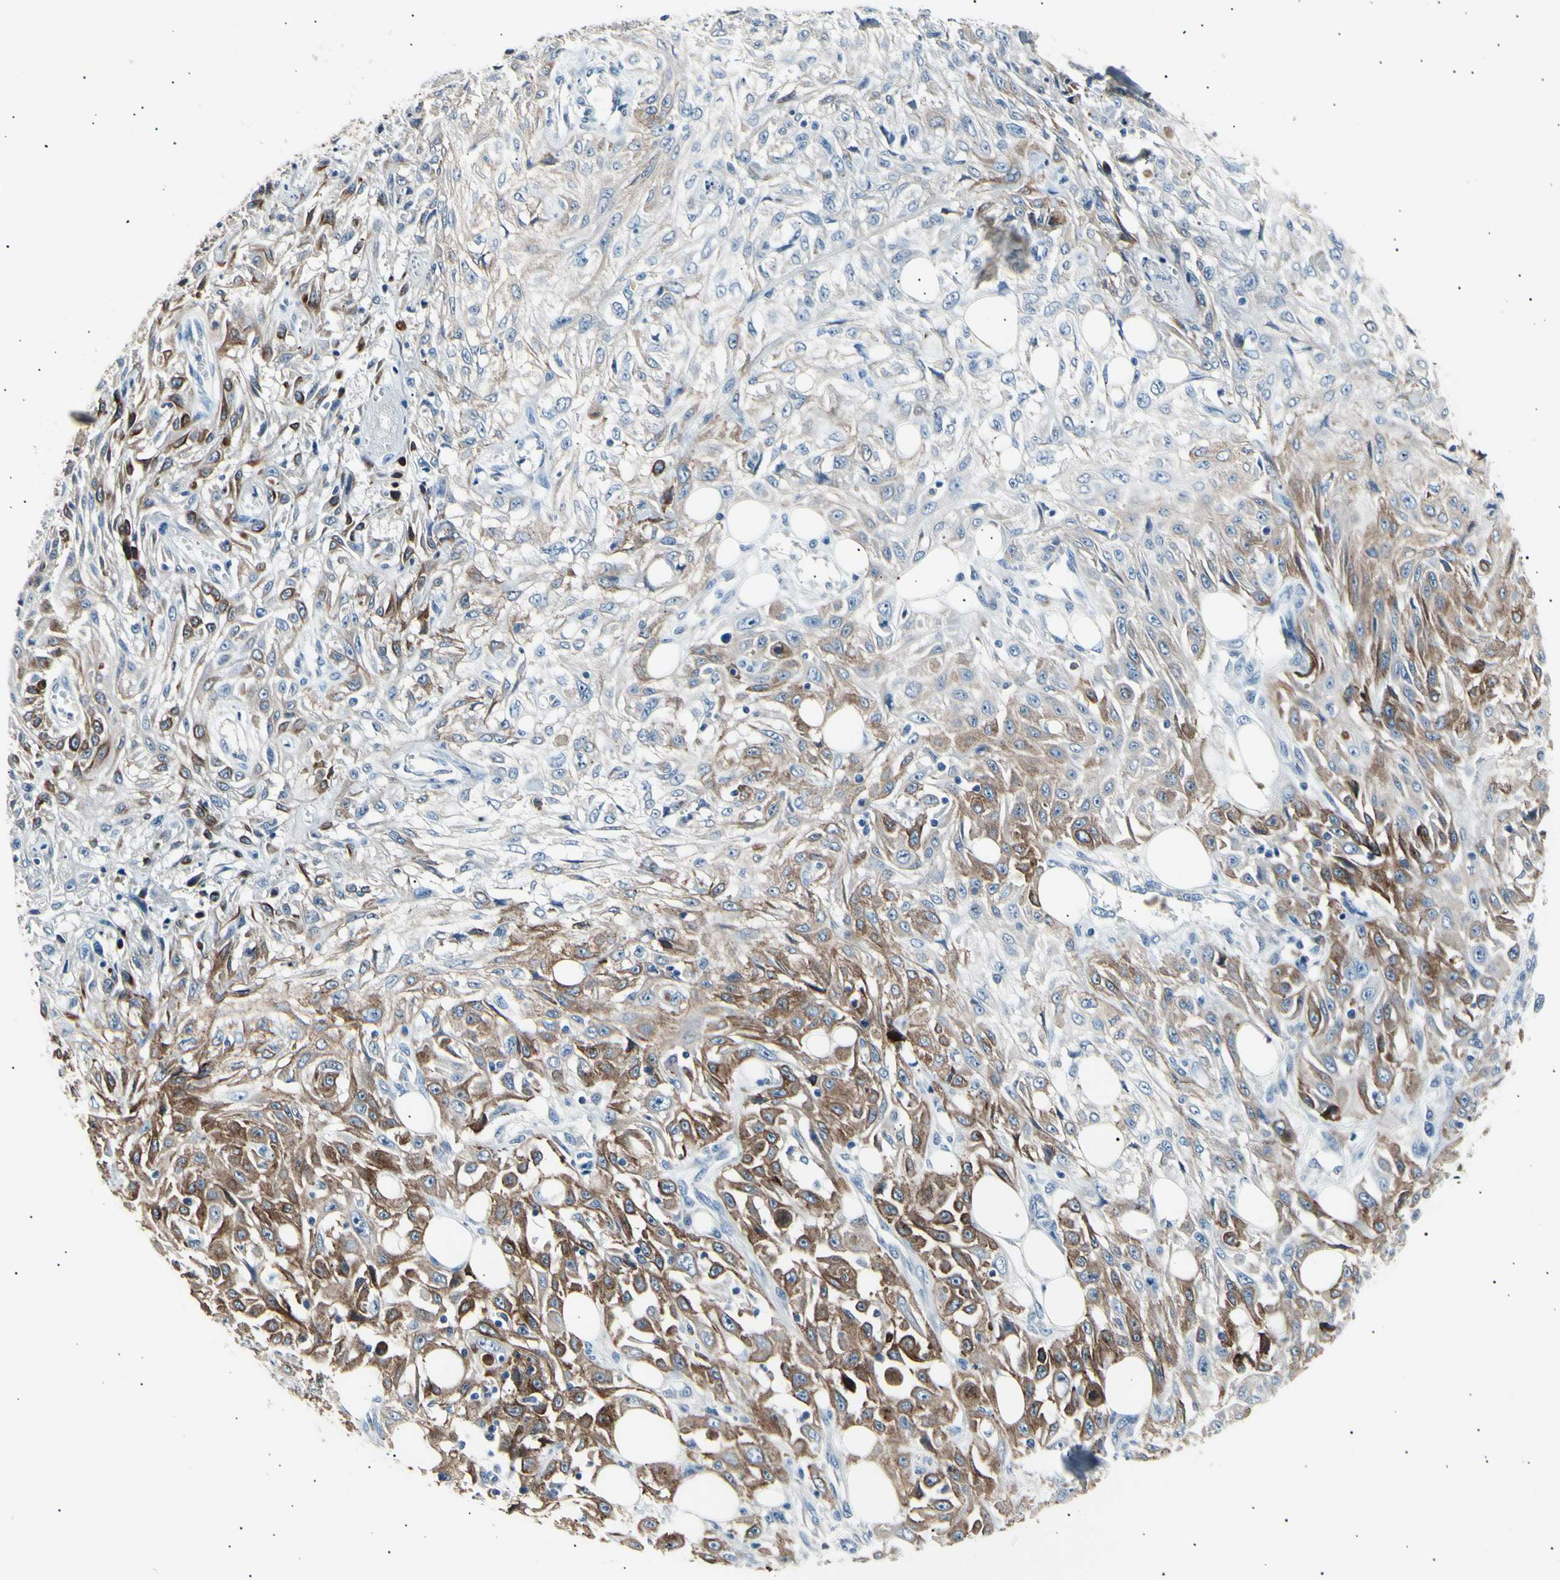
{"staining": {"intensity": "moderate", "quantity": "25%-75%", "location": "cytoplasmic/membranous"}, "tissue": "skin cancer", "cell_type": "Tumor cells", "image_type": "cancer", "snomed": [{"axis": "morphology", "description": "Squamous cell carcinoma, NOS"}, {"axis": "morphology", "description": "Squamous cell carcinoma, metastatic, NOS"}, {"axis": "topography", "description": "Skin"}, {"axis": "topography", "description": "Lymph node"}], "caption": "High-magnification brightfield microscopy of skin cancer stained with DAB (3,3'-diaminobenzidine) (brown) and counterstained with hematoxylin (blue). tumor cells exhibit moderate cytoplasmic/membranous expression is identified in approximately25%-75% of cells. The staining was performed using DAB to visualize the protein expression in brown, while the nuclei were stained in blue with hematoxylin (Magnification: 20x).", "gene": "LDLR", "patient": {"sex": "male", "age": 75}}